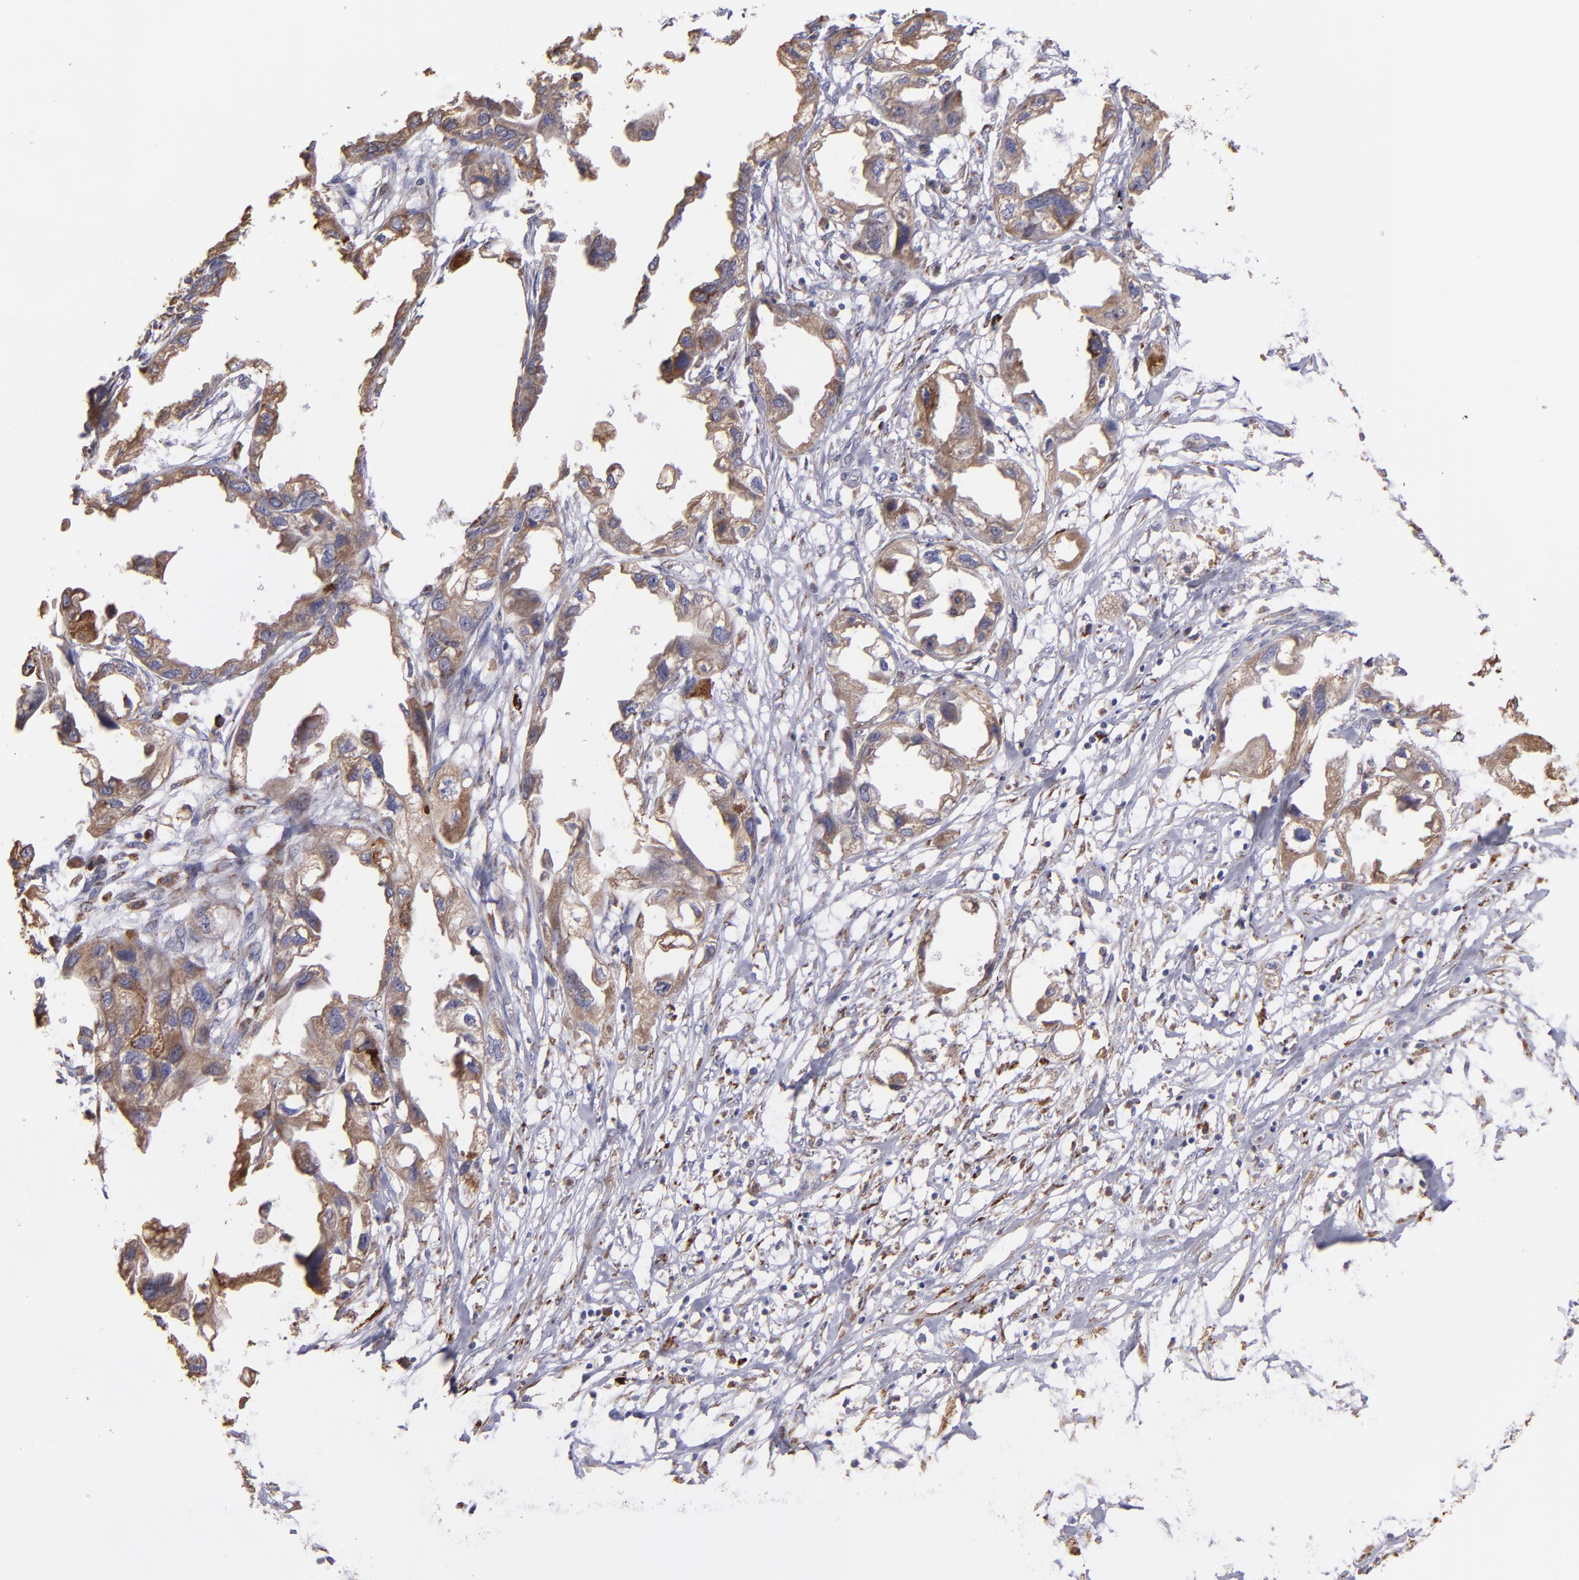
{"staining": {"intensity": "moderate", "quantity": ">75%", "location": "cytoplasmic/membranous"}, "tissue": "endometrial cancer", "cell_type": "Tumor cells", "image_type": "cancer", "snomed": [{"axis": "morphology", "description": "Adenocarcinoma, NOS"}, {"axis": "topography", "description": "Endometrium"}], "caption": "This photomicrograph reveals immunohistochemistry staining of human adenocarcinoma (endometrial), with medium moderate cytoplasmic/membranous expression in approximately >75% of tumor cells.", "gene": "MAOB", "patient": {"sex": "female", "age": 67}}